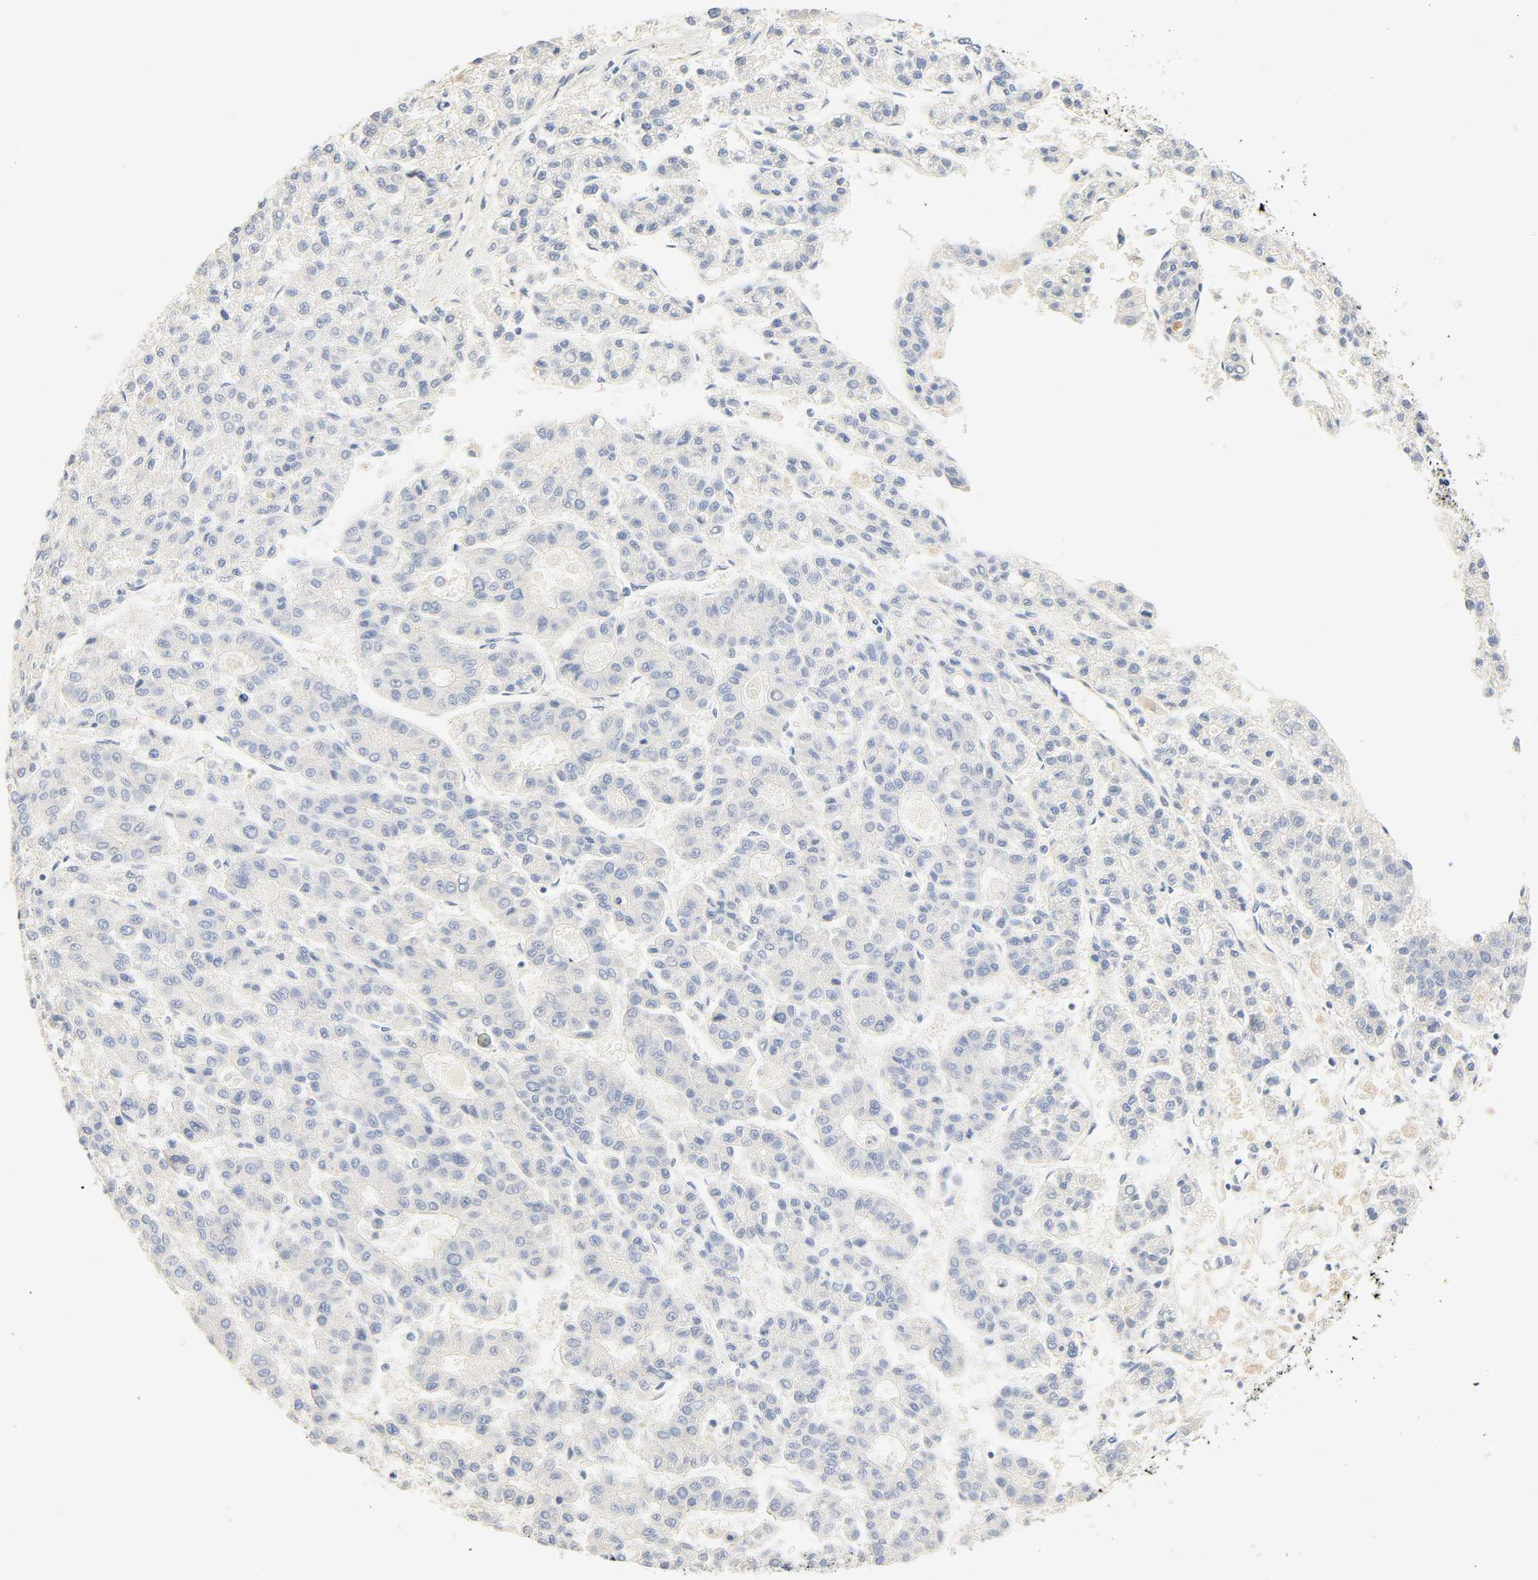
{"staining": {"intensity": "negative", "quantity": "none", "location": "none"}, "tissue": "liver cancer", "cell_type": "Tumor cells", "image_type": "cancer", "snomed": [{"axis": "morphology", "description": "Carcinoma, Hepatocellular, NOS"}, {"axis": "topography", "description": "Liver"}], "caption": "Tumor cells show no significant staining in liver cancer.", "gene": "BORCS8-MEF2B", "patient": {"sex": "male", "age": 70}}